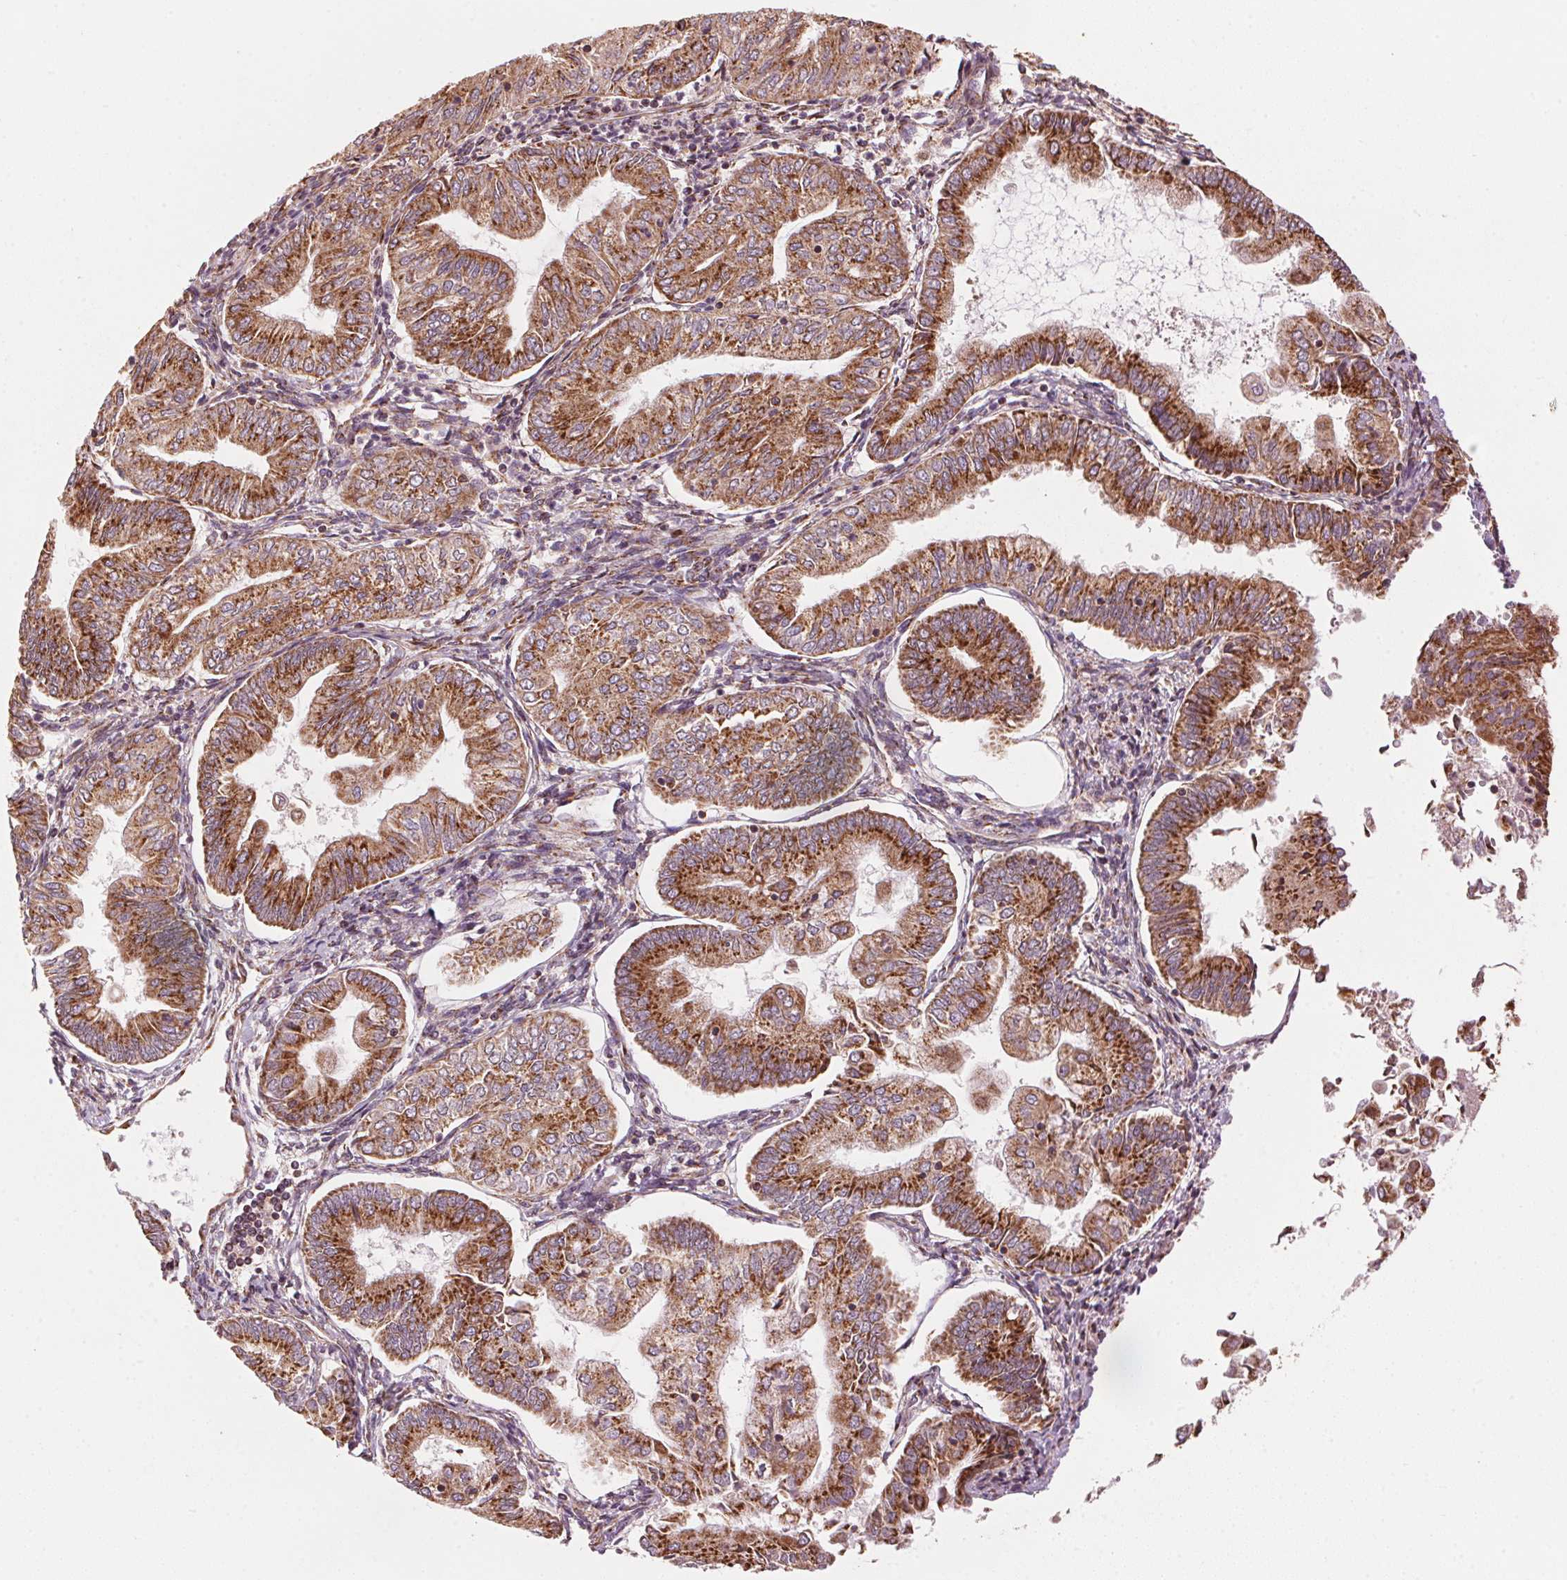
{"staining": {"intensity": "strong", "quantity": ">75%", "location": "cytoplasmic/membranous"}, "tissue": "endometrial cancer", "cell_type": "Tumor cells", "image_type": "cancer", "snomed": [{"axis": "morphology", "description": "Adenocarcinoma, NOS"}, {"axis": "topography", "description": "Endometrium"}], "caption": "Human adenocarcinoma (endometrial) stained with a protein marker shows strong staining in tumor cells.", "gene": "TOMM70", "patient": {"sex": "female", "age": 55}}